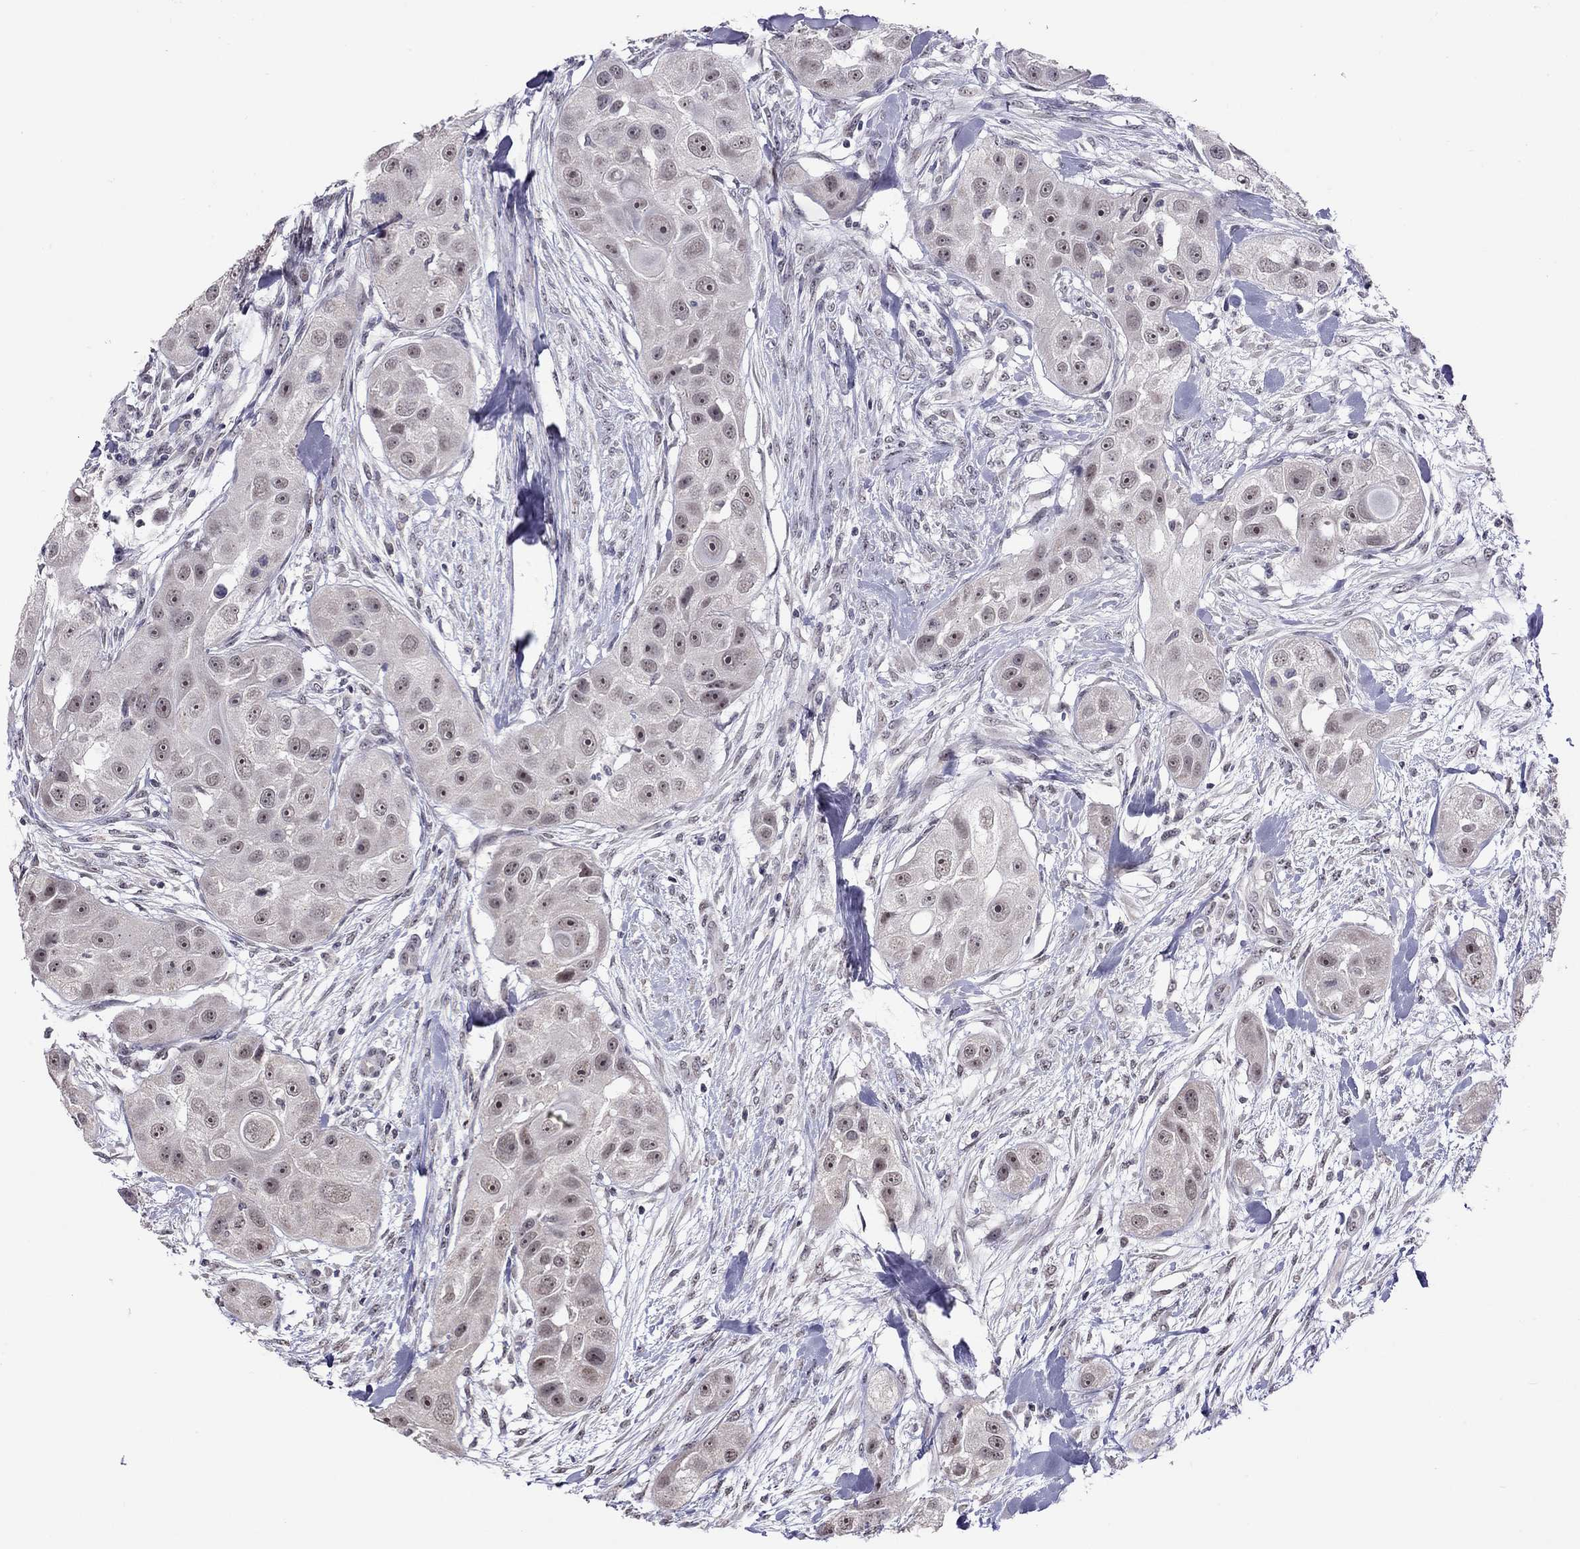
{"staining": {"intensity": "weak", "quantity": "<25%", "location": "nuclear"}, "tissue": "head and neck cancer", "cell_type": "Tumor cells", "image_type": "cancer", "snomed": [{"axis": "morphology", "description": "Squamous cell carcinoma, NOS"}, {"axis": "topography", "description": "Head-Neck"}], "caption": "The histopathology image shows no significant staining in tumor cells of head and neck cancer. (DAB immunohistochemistry, high magnification).", "gene": "HES5", "patient": {"sex": "male", "age": 51}}